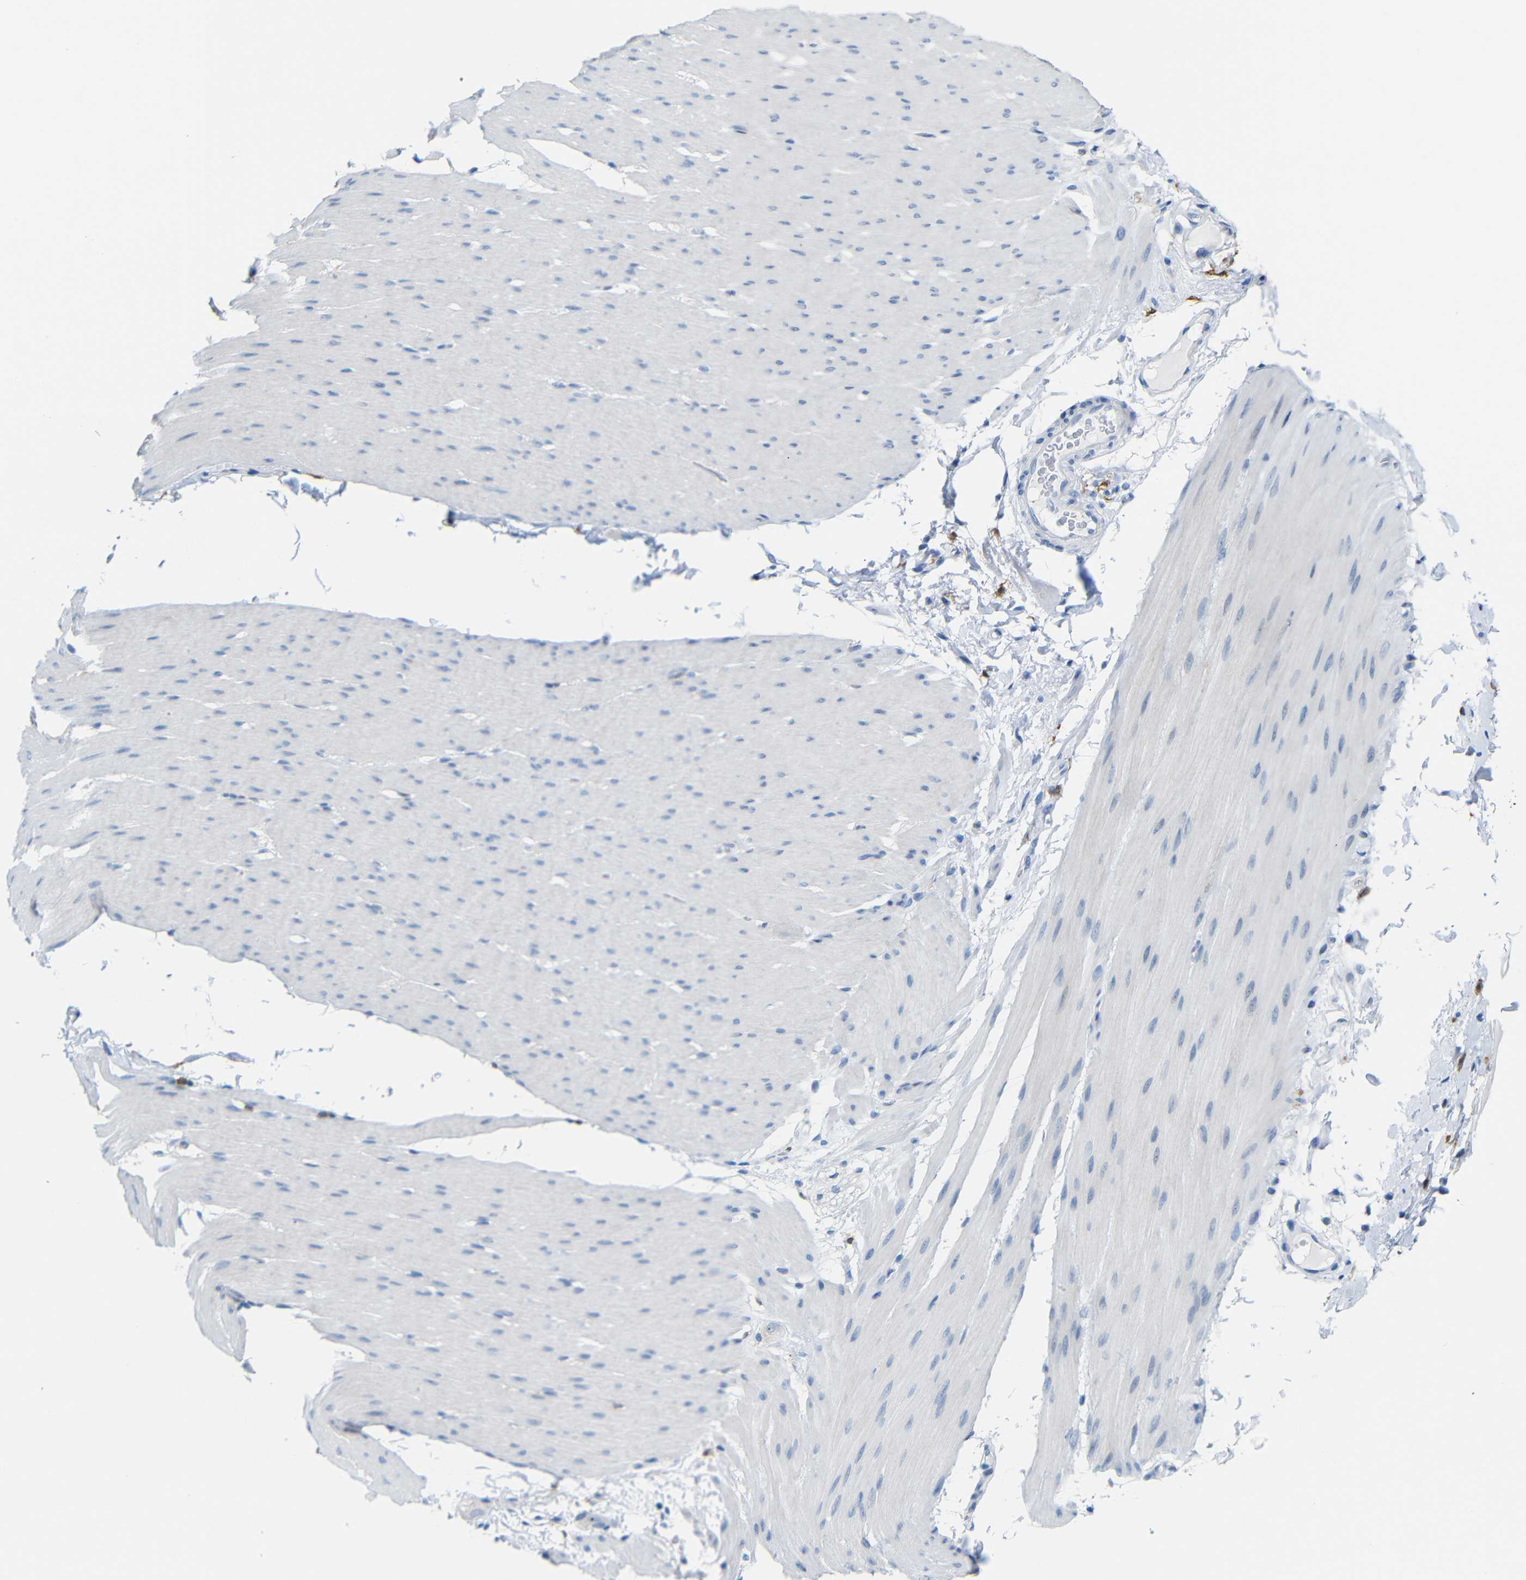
{"staining": {"intensity": "negative", "quantity": "none", "location": "none"}, "tissue": "smooth muscle", "cell_type": "Smooth muscle cells", "image_type": "normal", "snomed": [{"axis": "morphology", "description": "Normal tissue, NOS"}, {"axis": "topography", "description": "Smooth muscle"}, {"axis": "topography", "description": "Colon"}], "caption": "IHC image of unremarkable smooth muscle stained for a protein (brown), which demonstrates no positivity in smooth muscle cells.", "gene": "C1orf210", "patient": {"sex": "male", "age": 67}}